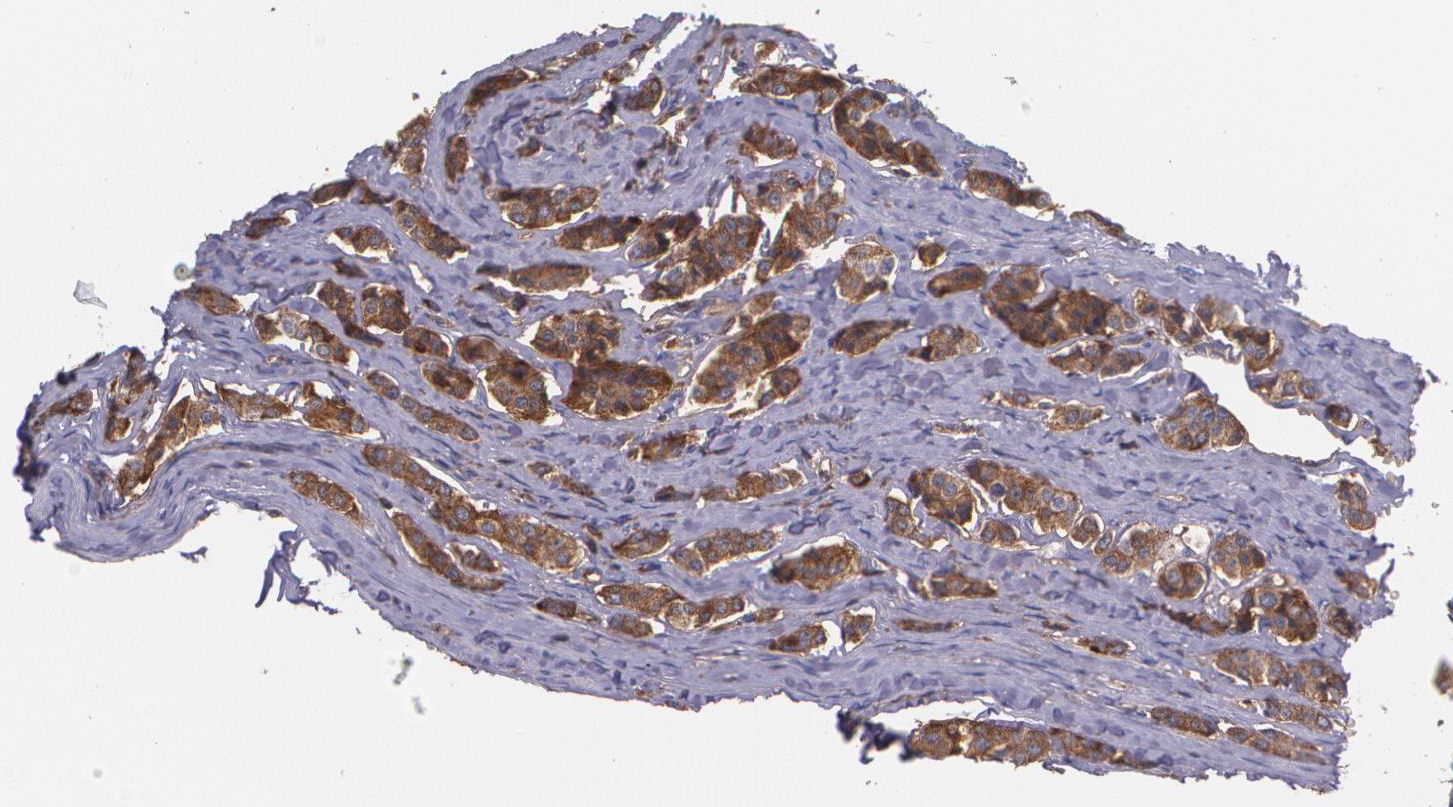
{"staining": {"intensity": "moderate", "quantity": ">75%", "location": "cytoplasmic/membranous"}, "tissue": "carcinoid", "cell_type": "Tumor cells", "image_type": "cancer", "snomed": [{"axis": "morphology", "description": "Carcinoid, malignant, NOS"}, {"axis": "topography", "description": "Small intestine"}], "caption": "Protein expression analysis of human carcinoid reveals moderate cytoplasmic/membranous positivity in about >75% of tumor cells.", "gene": "B2M", "patient": {"sex": "male", "age": 63}}